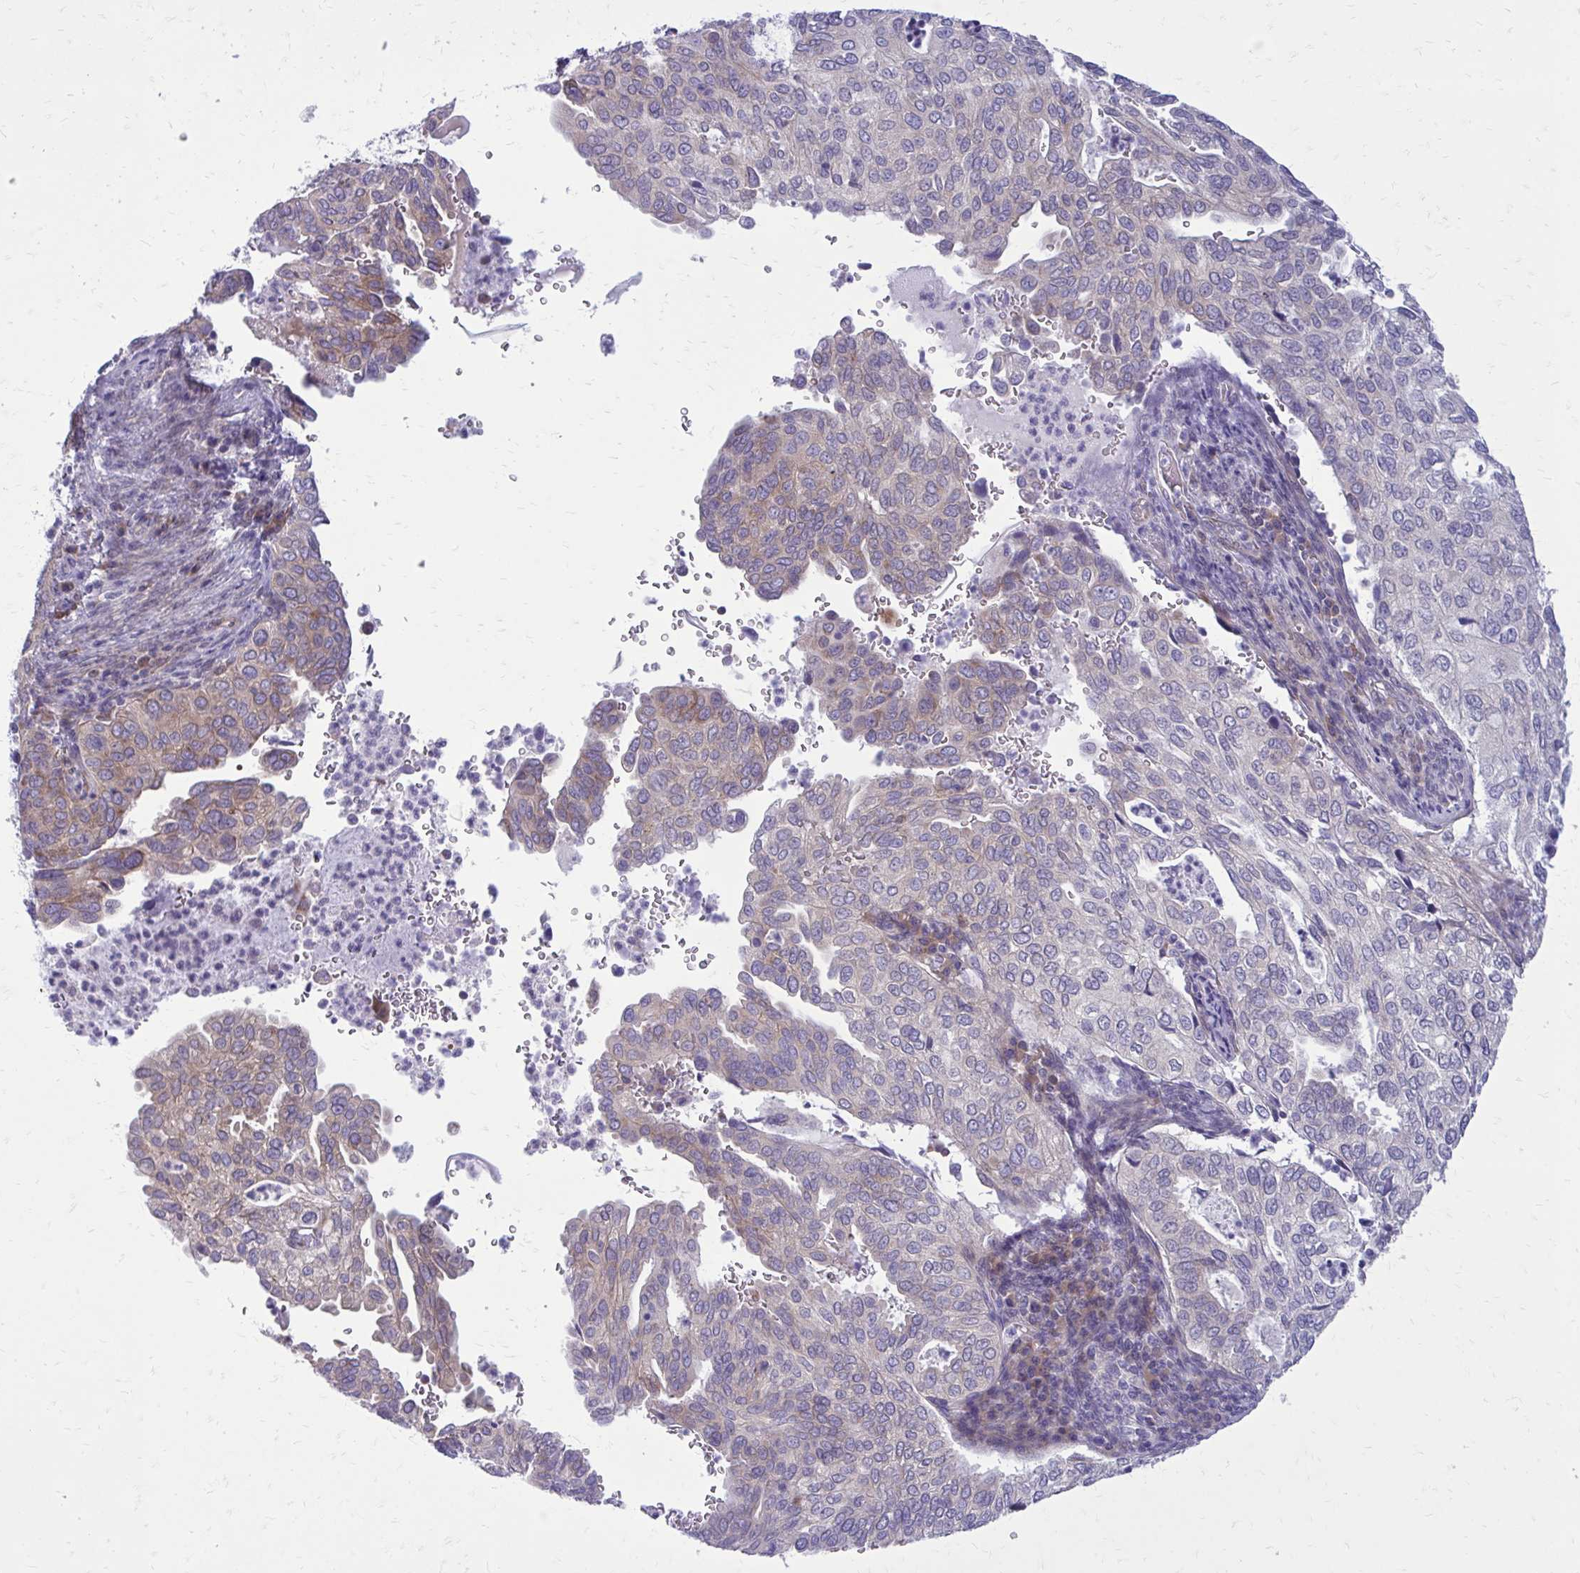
{"staining": {"intensity": "weak", "quantity": "<25%", "location": "cytoplasmic/membranous"}, "tissue": "cervical cancer", "cell_type": "Tumor cells", "image_type": "cancer", "snomed": [{"axis": "morphology", "description": "Squamous cell carcinoma, NOS"}, {"axis": "topography", "description": "Cervix"}], "caption": "Immunohistochemical staining of cervical squamous cell carcinoma reveals no significant positivity in tumor cells.", "gene": "GIGYF2", "patient": {"sex": "female", "age": 38}}